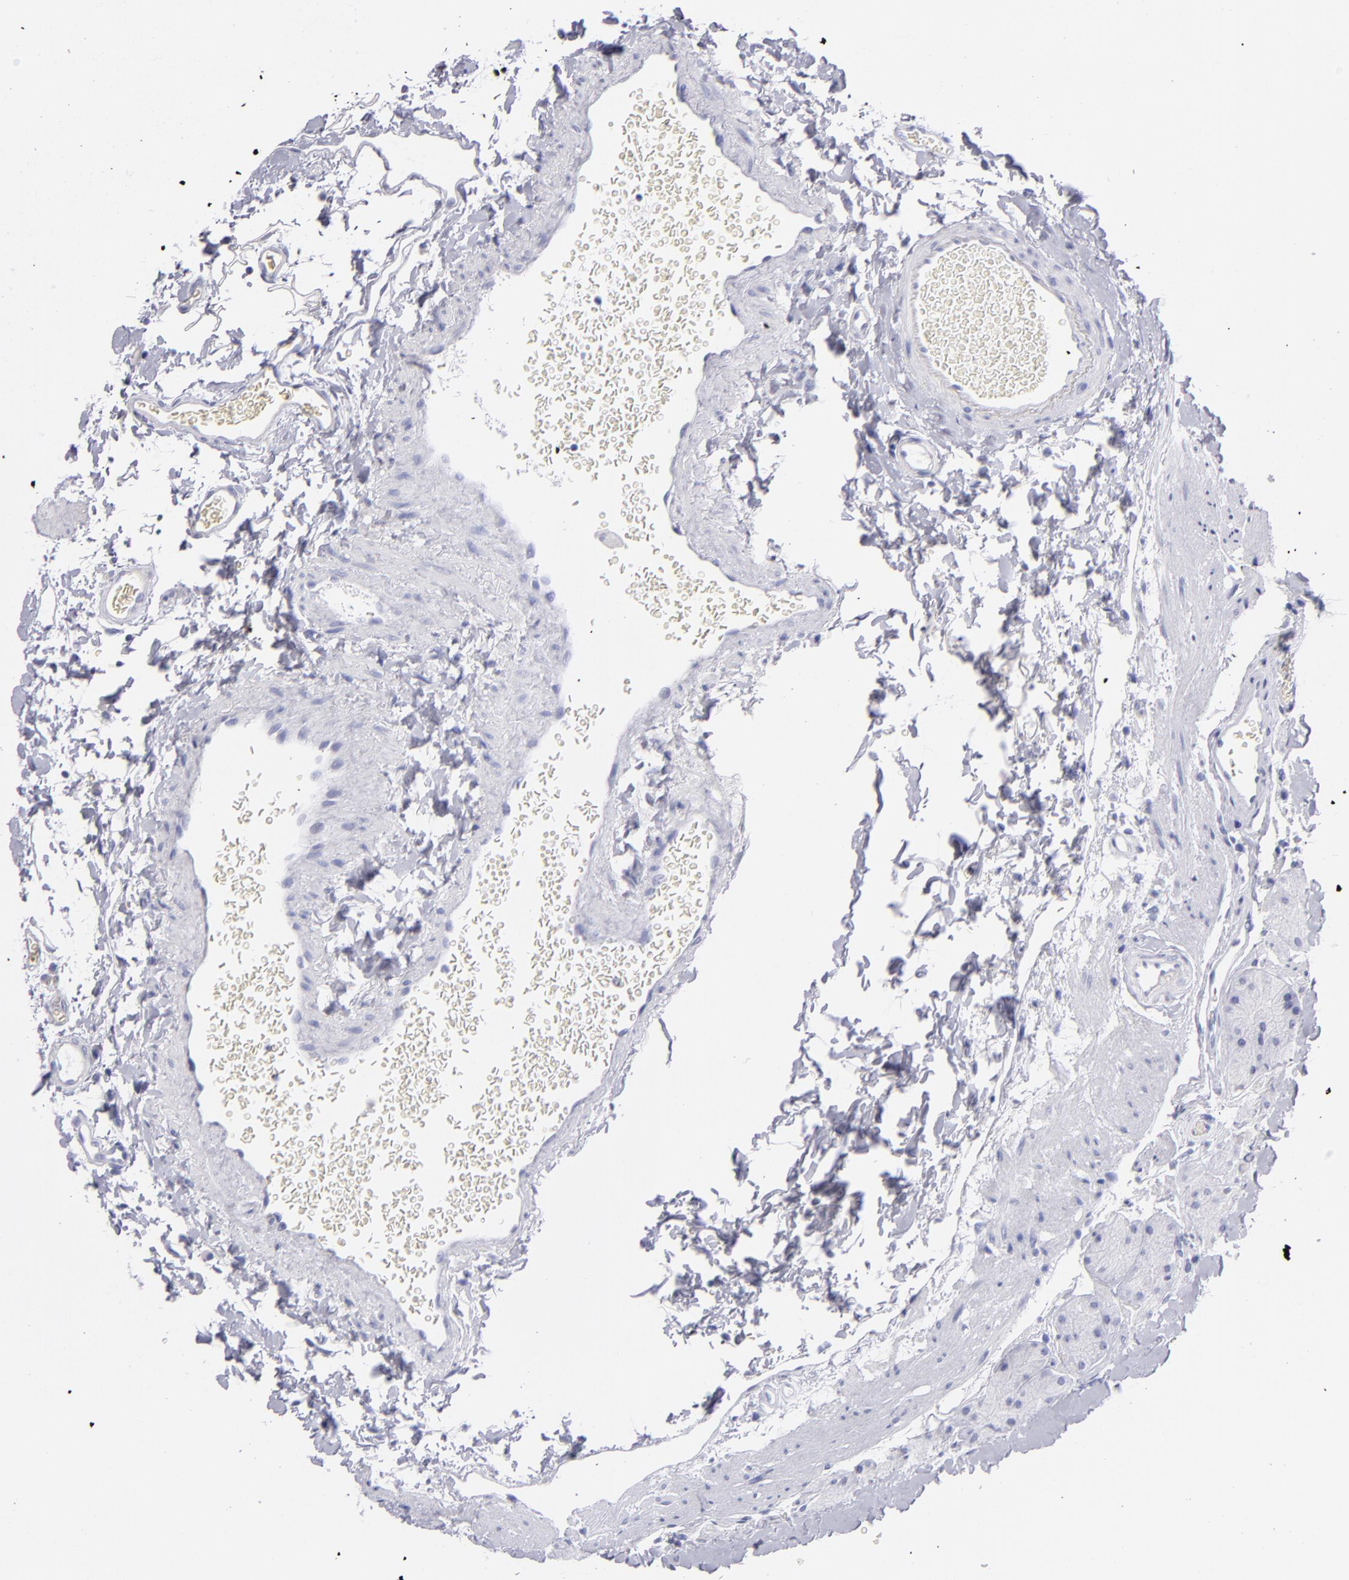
{"staining": {"intensity": "negative", "quantity": "none", "location": "none"}, "tissue": "stomach", "cell_type": "Glandular cells", "image_type": "normal", "snomed": [{"axis": "morphology", "description": "Normal tissue, NOS"}, {"axis": "topography", "description": "Stomach, upper"}, {"axis": "topography", "description": "Stomach"}], "caption": "Glandular cells show no significant staining in normal stomach. (IHC, brightfield microscopy, high magnification).", "gene": "VIL1", "patient": {"sex": "male", "age": 76}}